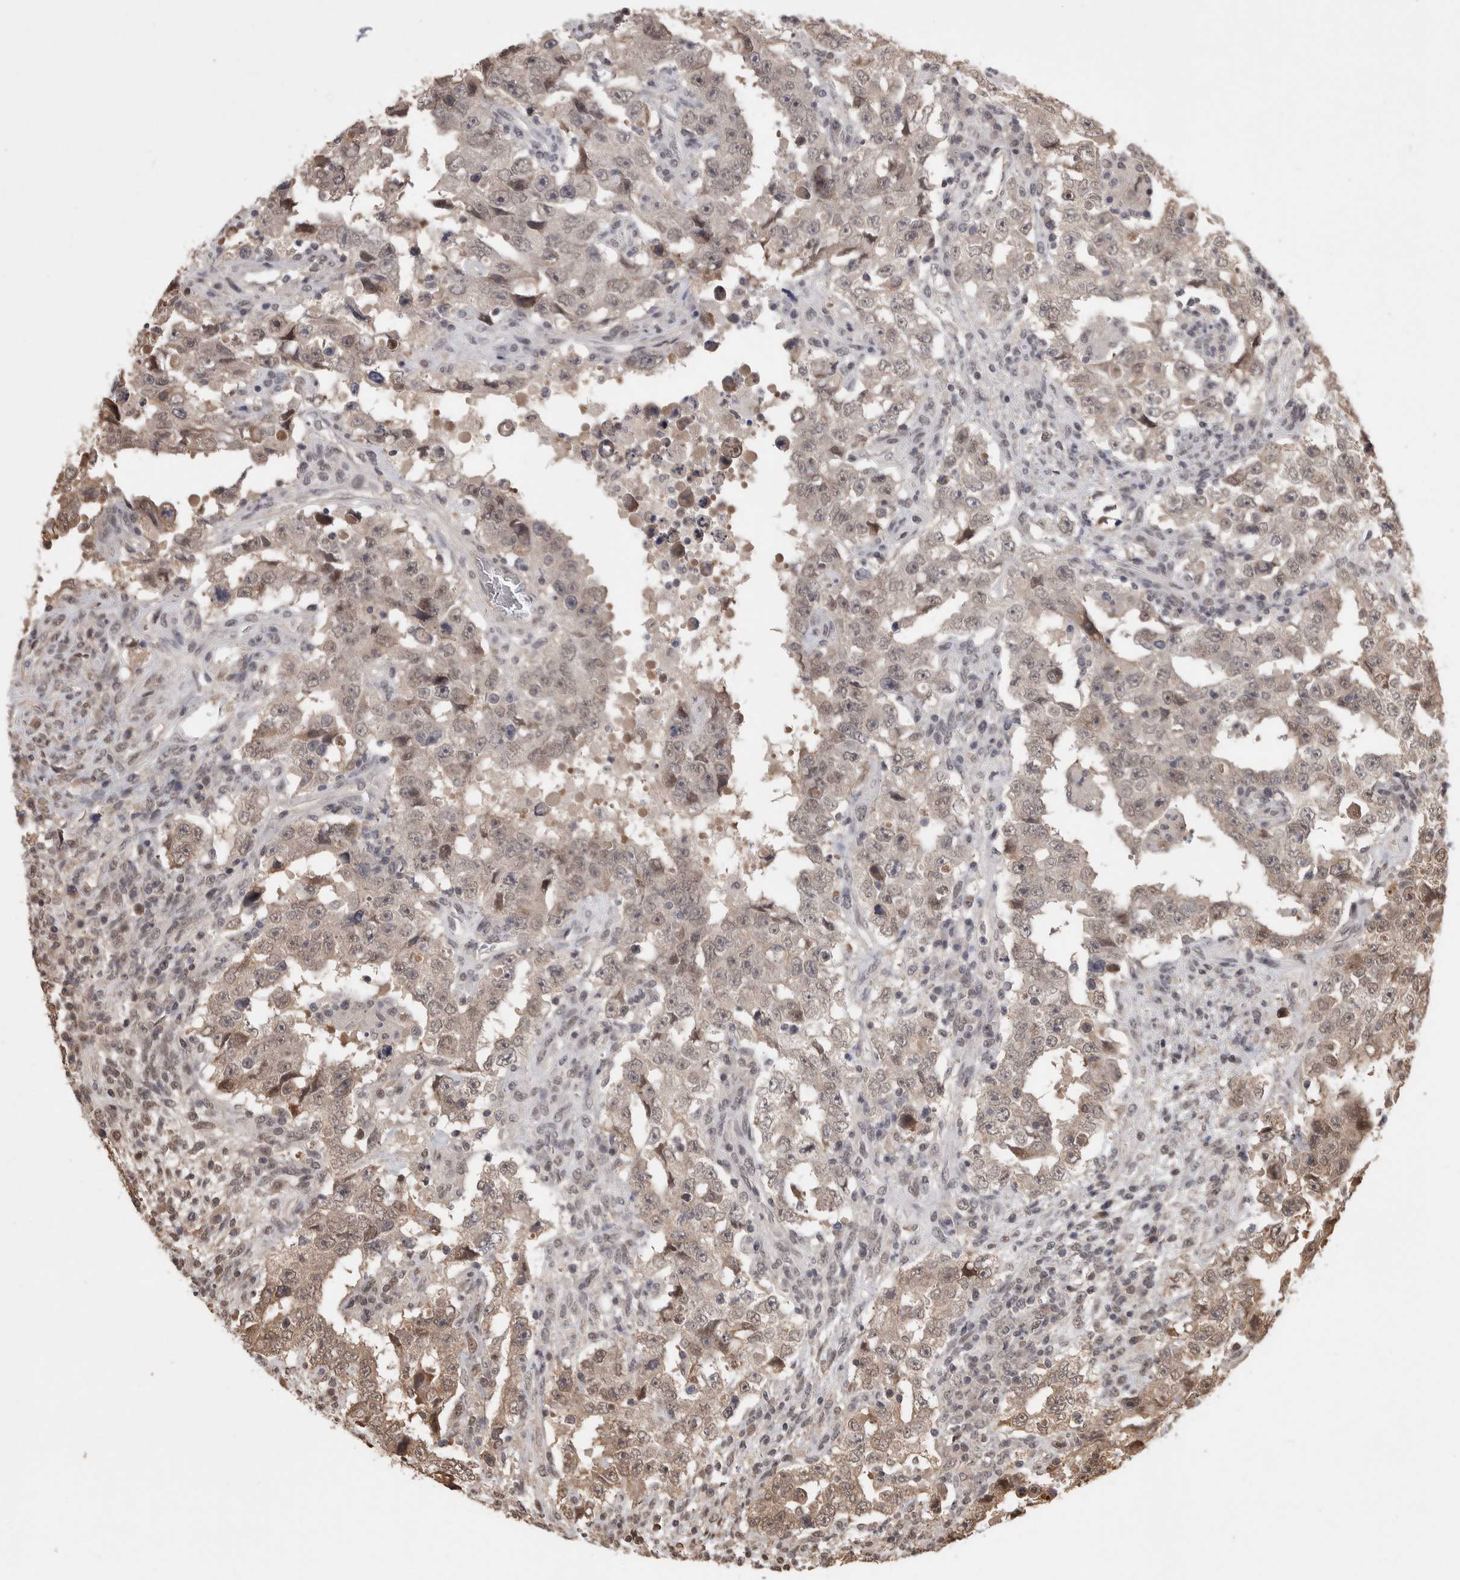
{"staining": {"intensity": "weak", "quantity": "25%-75%", "location": "cytoplasmic/membranous,nuclear"}, "tissue": "testis cancer", "cell_type": "Tumor cells", "image_type": "cancer", "snomed": [{"axis": "morphology", "description": "Carcinoma, Embryonal, NOS"}, {"axis": "topography", "description": "Testis"}], "caption": "The micrograph demonstrates immunohistochemical staining of testis cancer. There is weak cytoplasmic/membranous and nuclear expression is appreciated in approximately 25%-75% of tumor cells.", "gene": "ZNF592", "patient": {"sex": "male", "age": 26}}